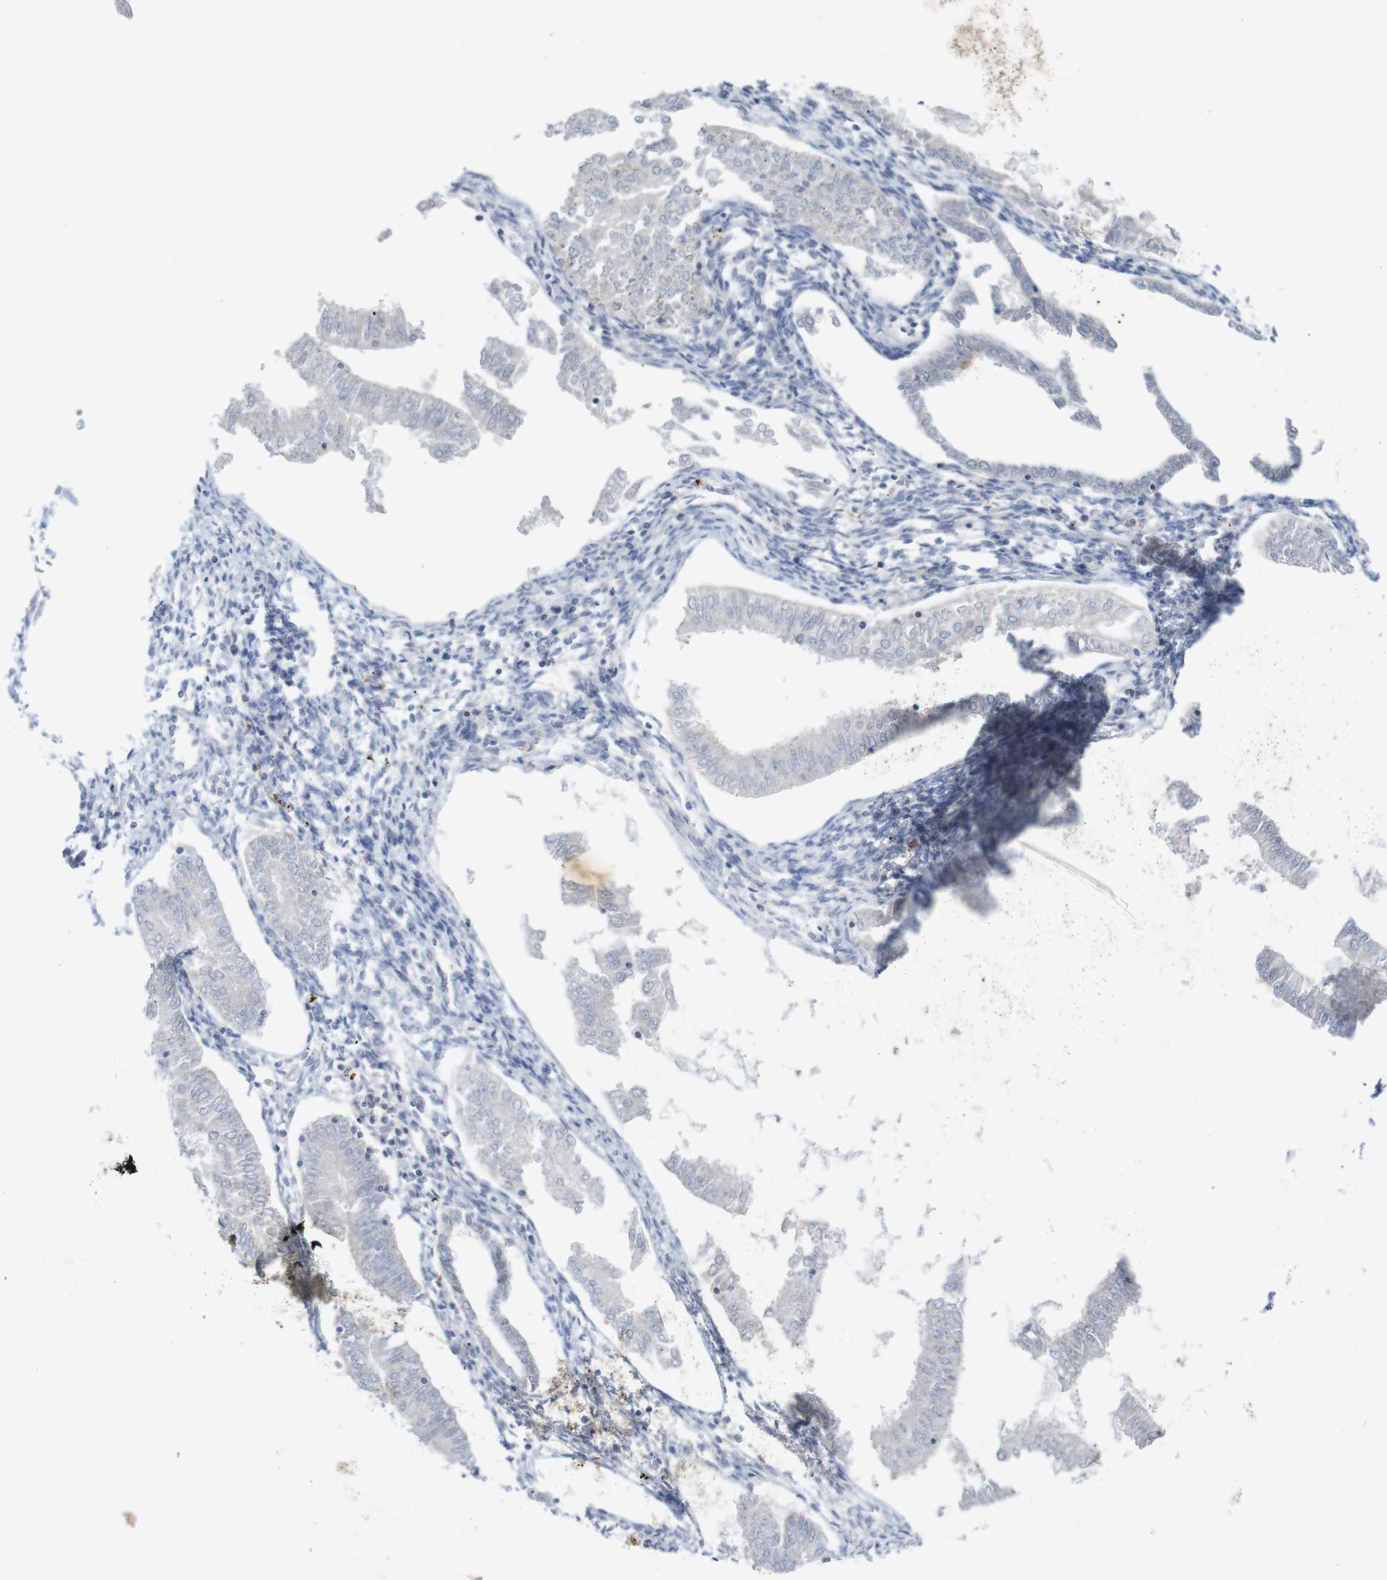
{"staining": {"intensity": "negative", "quantity": "none", "location": "none"}, "tissue": "endometrial cancer", "cell_type": "Tumor cells", "image_type": "cancer", "snomed": [{"axis": "morphology", "description": "Adenocarcinoma, NOS"}, {"axis": "topography", "description": "Endometrium"}], "caption": "There is no significant expression in tumor cells of adenocarcinoma (endometrial).", "gene": "SLAMF7", "patient": {"sex": "female", "age": 53}}